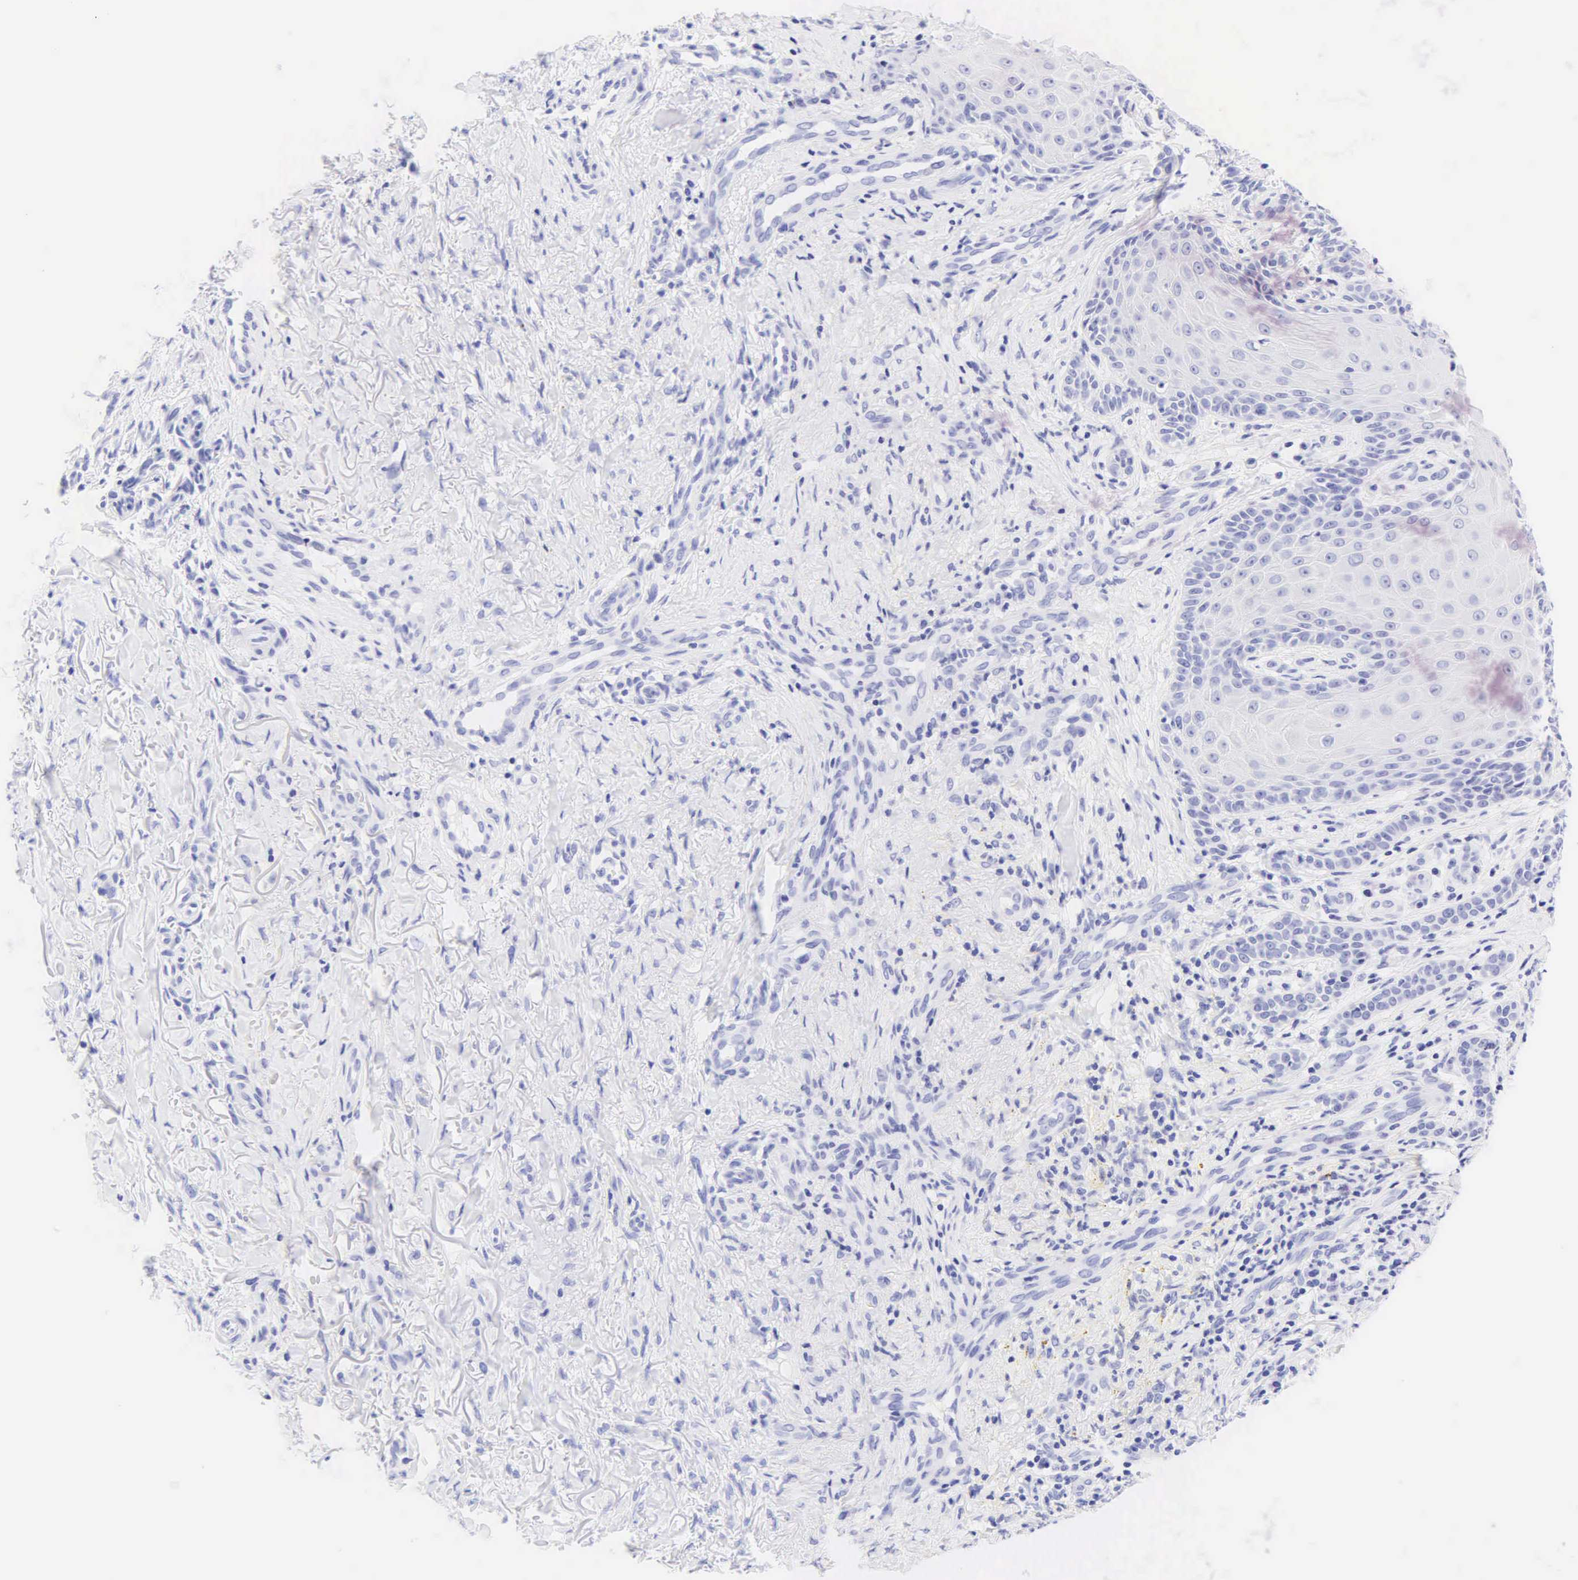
{"staining": {"intensity": "negative", "quantity": "none", "location": "none"}, "tissue": "skin cancer", "cell_type": "Tumor cells", "image_type": "cancer", "snomed": [{"axis": "morphology", "description": "Normal tissue, NOS"}, {"axis": "morphology", "description": "Basal cell carcinoma"}, {"axis": "topography", "description": "Skin"}], "caption": "Tumor cells show no significant positivity in basal cell carcinoma (skin).", "gene": "KRT20", "patient": {"sex": "male", "age": 81}}